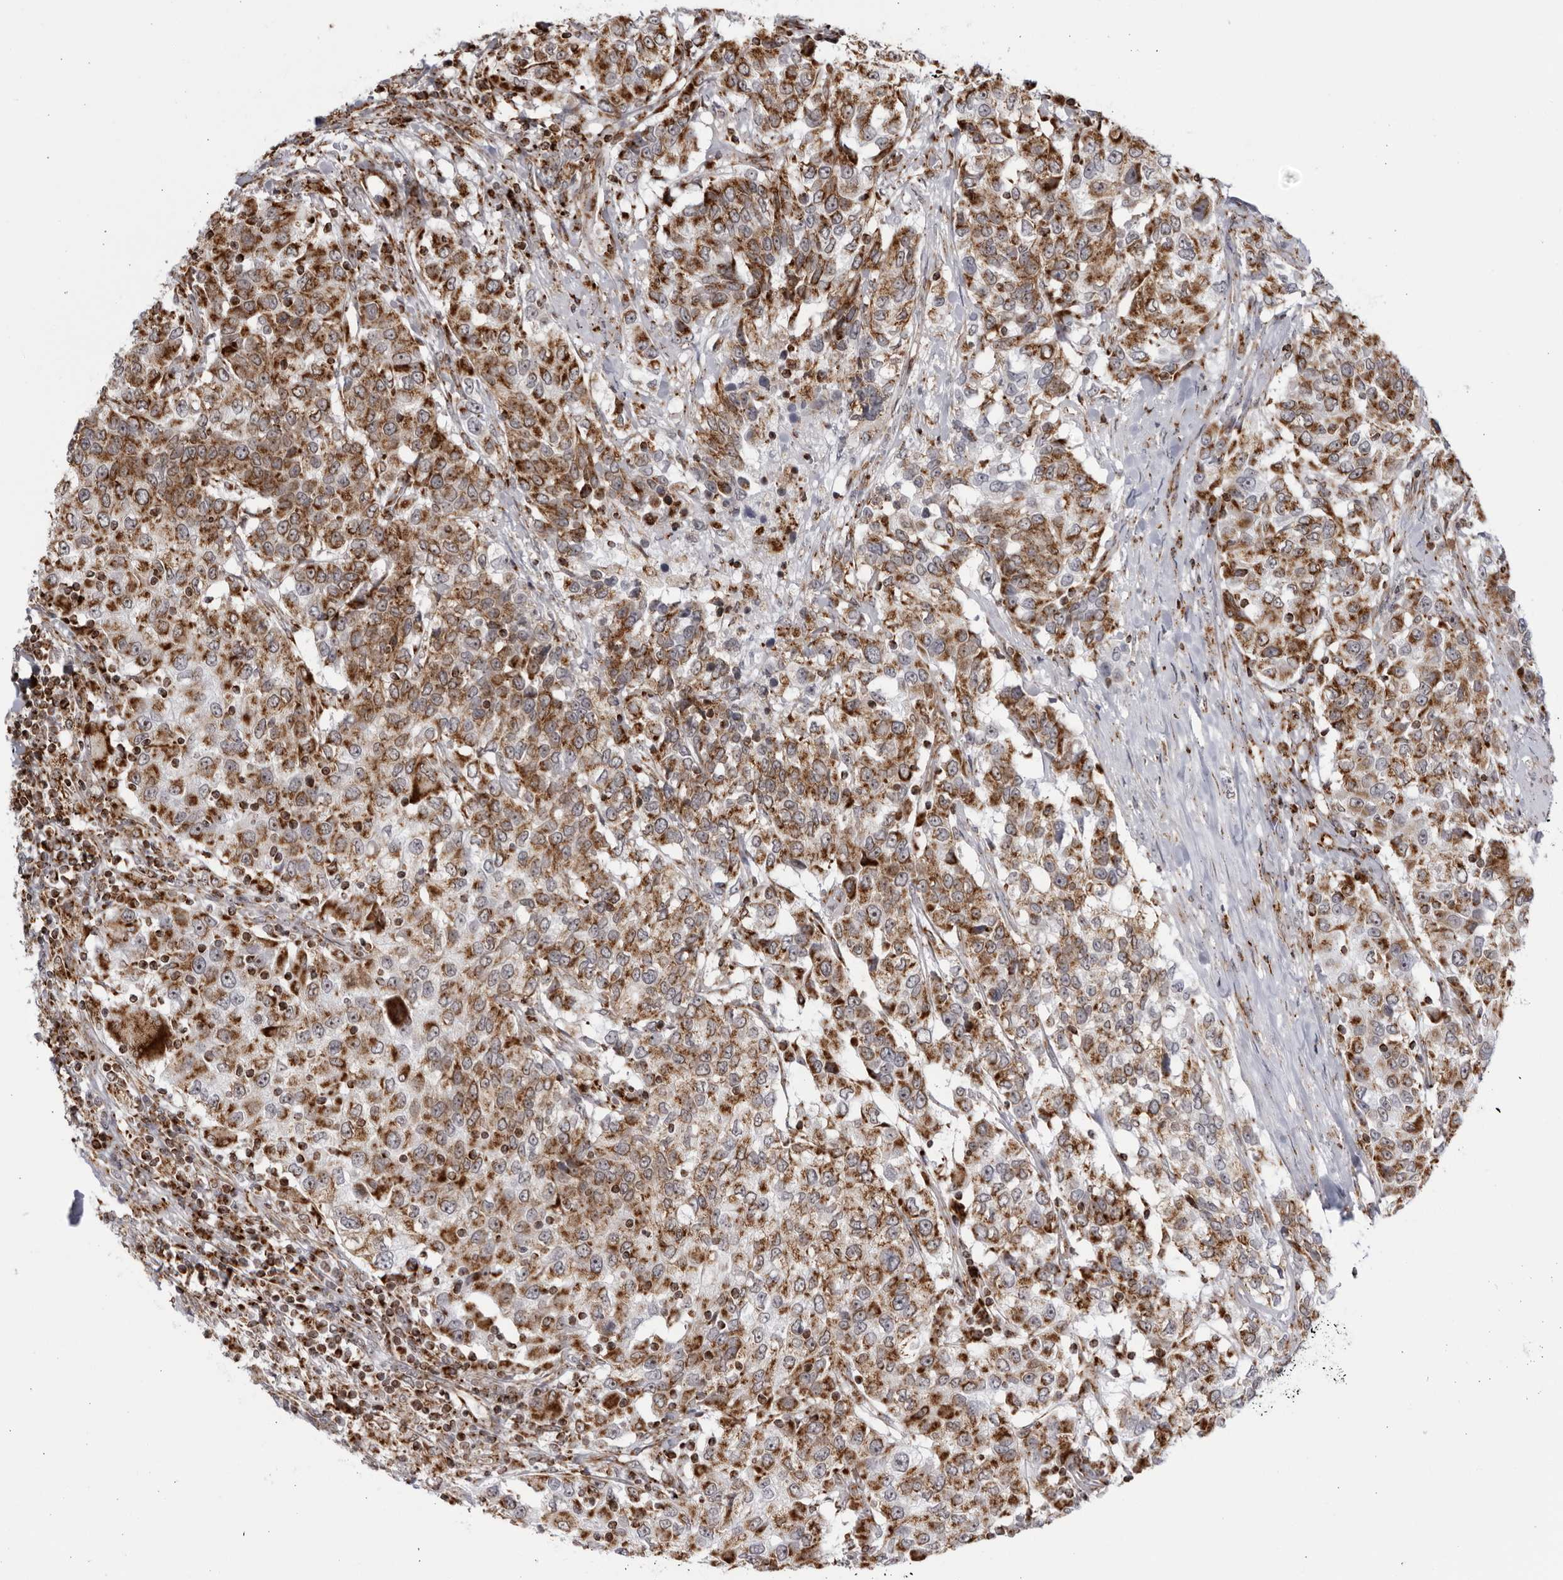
{"staining": {"intensity": "strong", "quantity": ">75%", "location": "cytoplasmic/membranous"}, "tissue": "urothelial cancer", "cell_type": "Tumor cells", "image_type": "cancer", "snomed": [{"axis": "morphology", "description": "Urothelial carcinoma, High grade"}, {"axis": "topography", "description": "Urinary bladder"}], "caption": "Protein staining of urothelial cancer tissue exhibits strong cytoplasmic/membranous expression in about >75% of tumor cells.", "gene": "RBM34", "patient": {"sex": "female", "age": 80}}